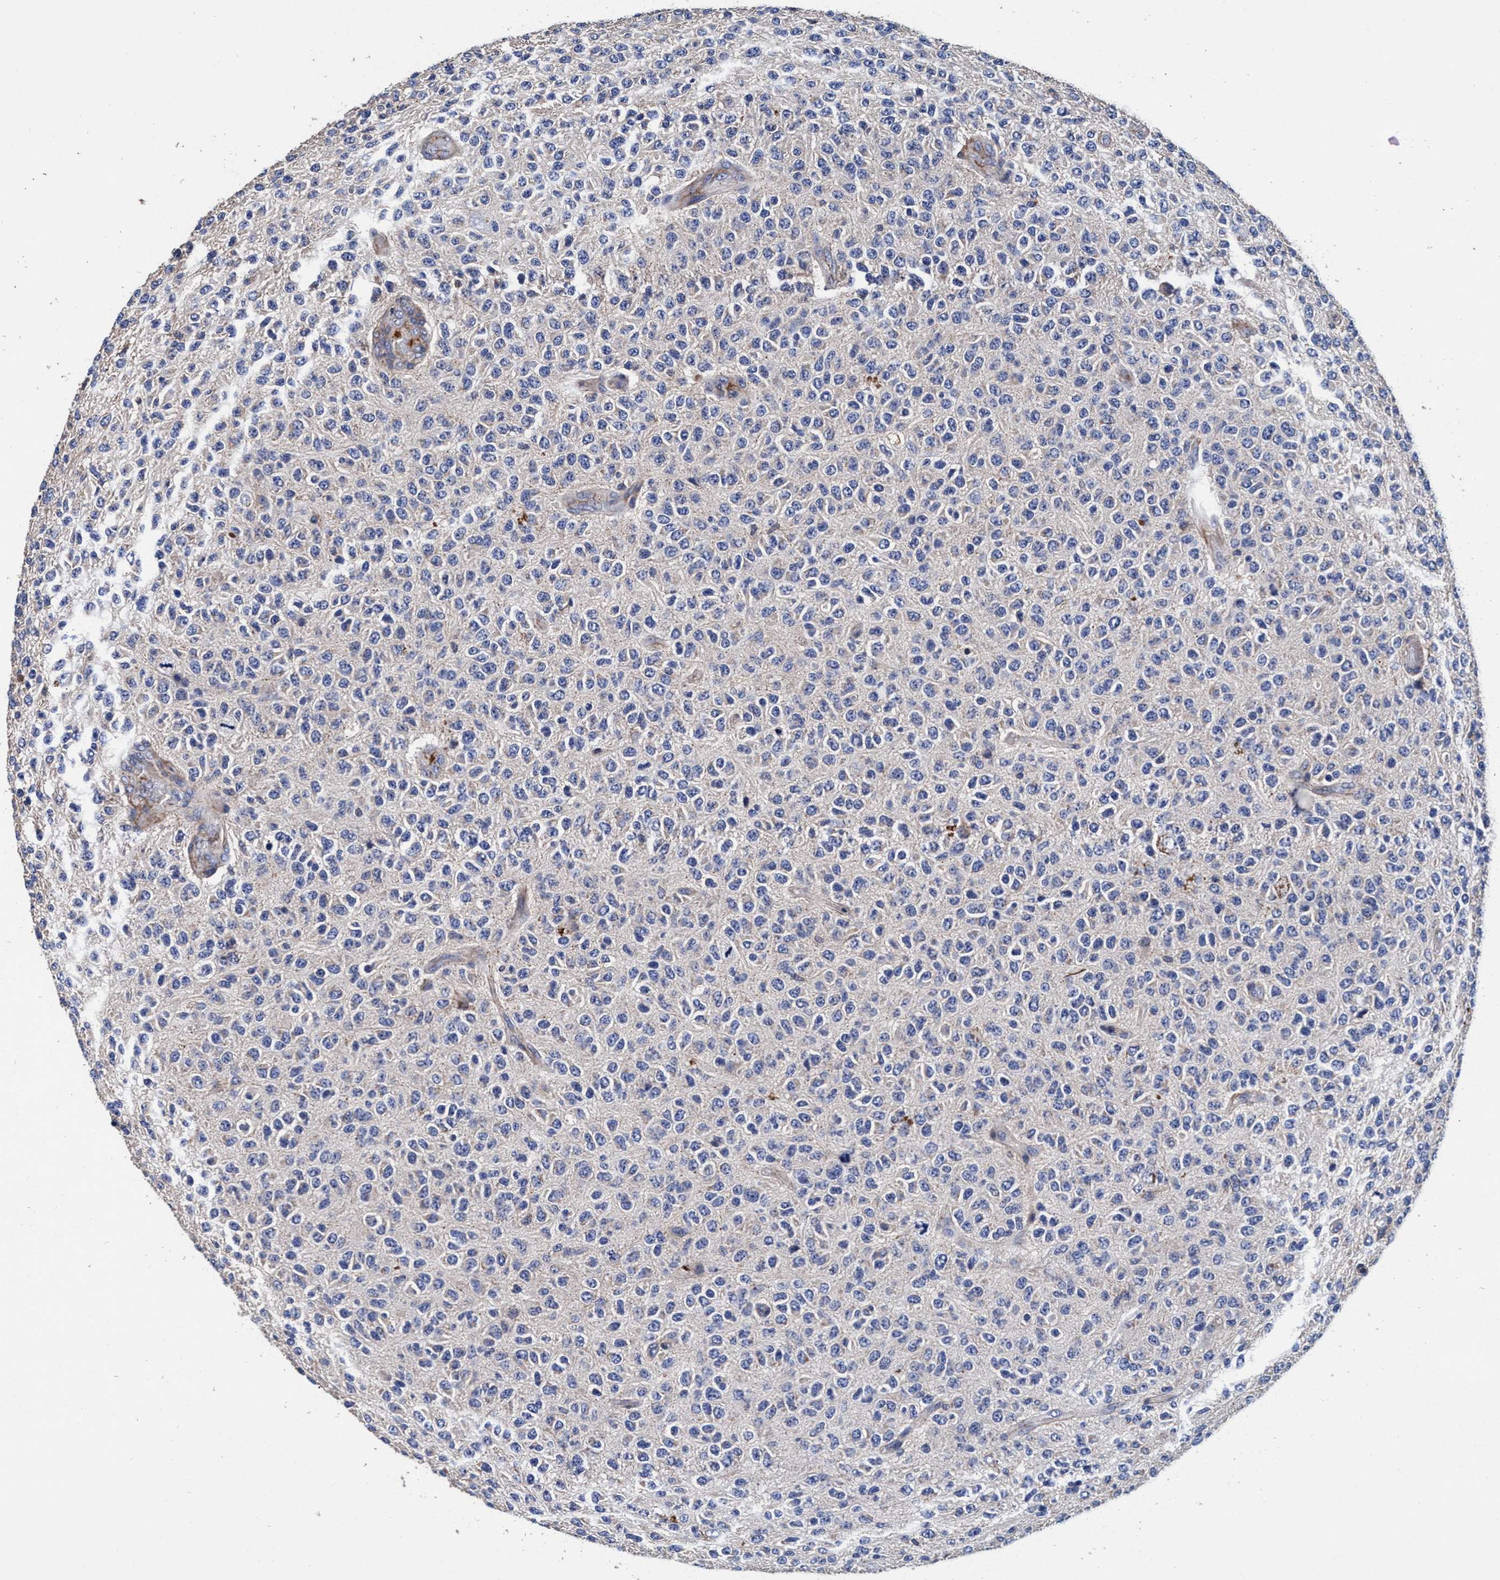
{"staining": {"intensity": "negative", "quantity": "none", "location": "none"}, "tissue": "glioma", "cell_type": "Tumor cells", "image_type": "cancer", "snomed": [{"axis": "morphology", "description": "Glioma, malignant, High grade"}, {"axis": "topography", "description": "pancreas cauda"}], "caption": "Immunohistochemistry (IHC) histopathology image of malignant glioma (high-grade) stained for a protein (brown), which reveals no staining in tumor cells. (DAB (3,3'-diaminobenzidine) immunohistochemistry with hematoxylin counter stain).", "gene": "RNF208", "patient": {"sex": "male", "age": 60}}